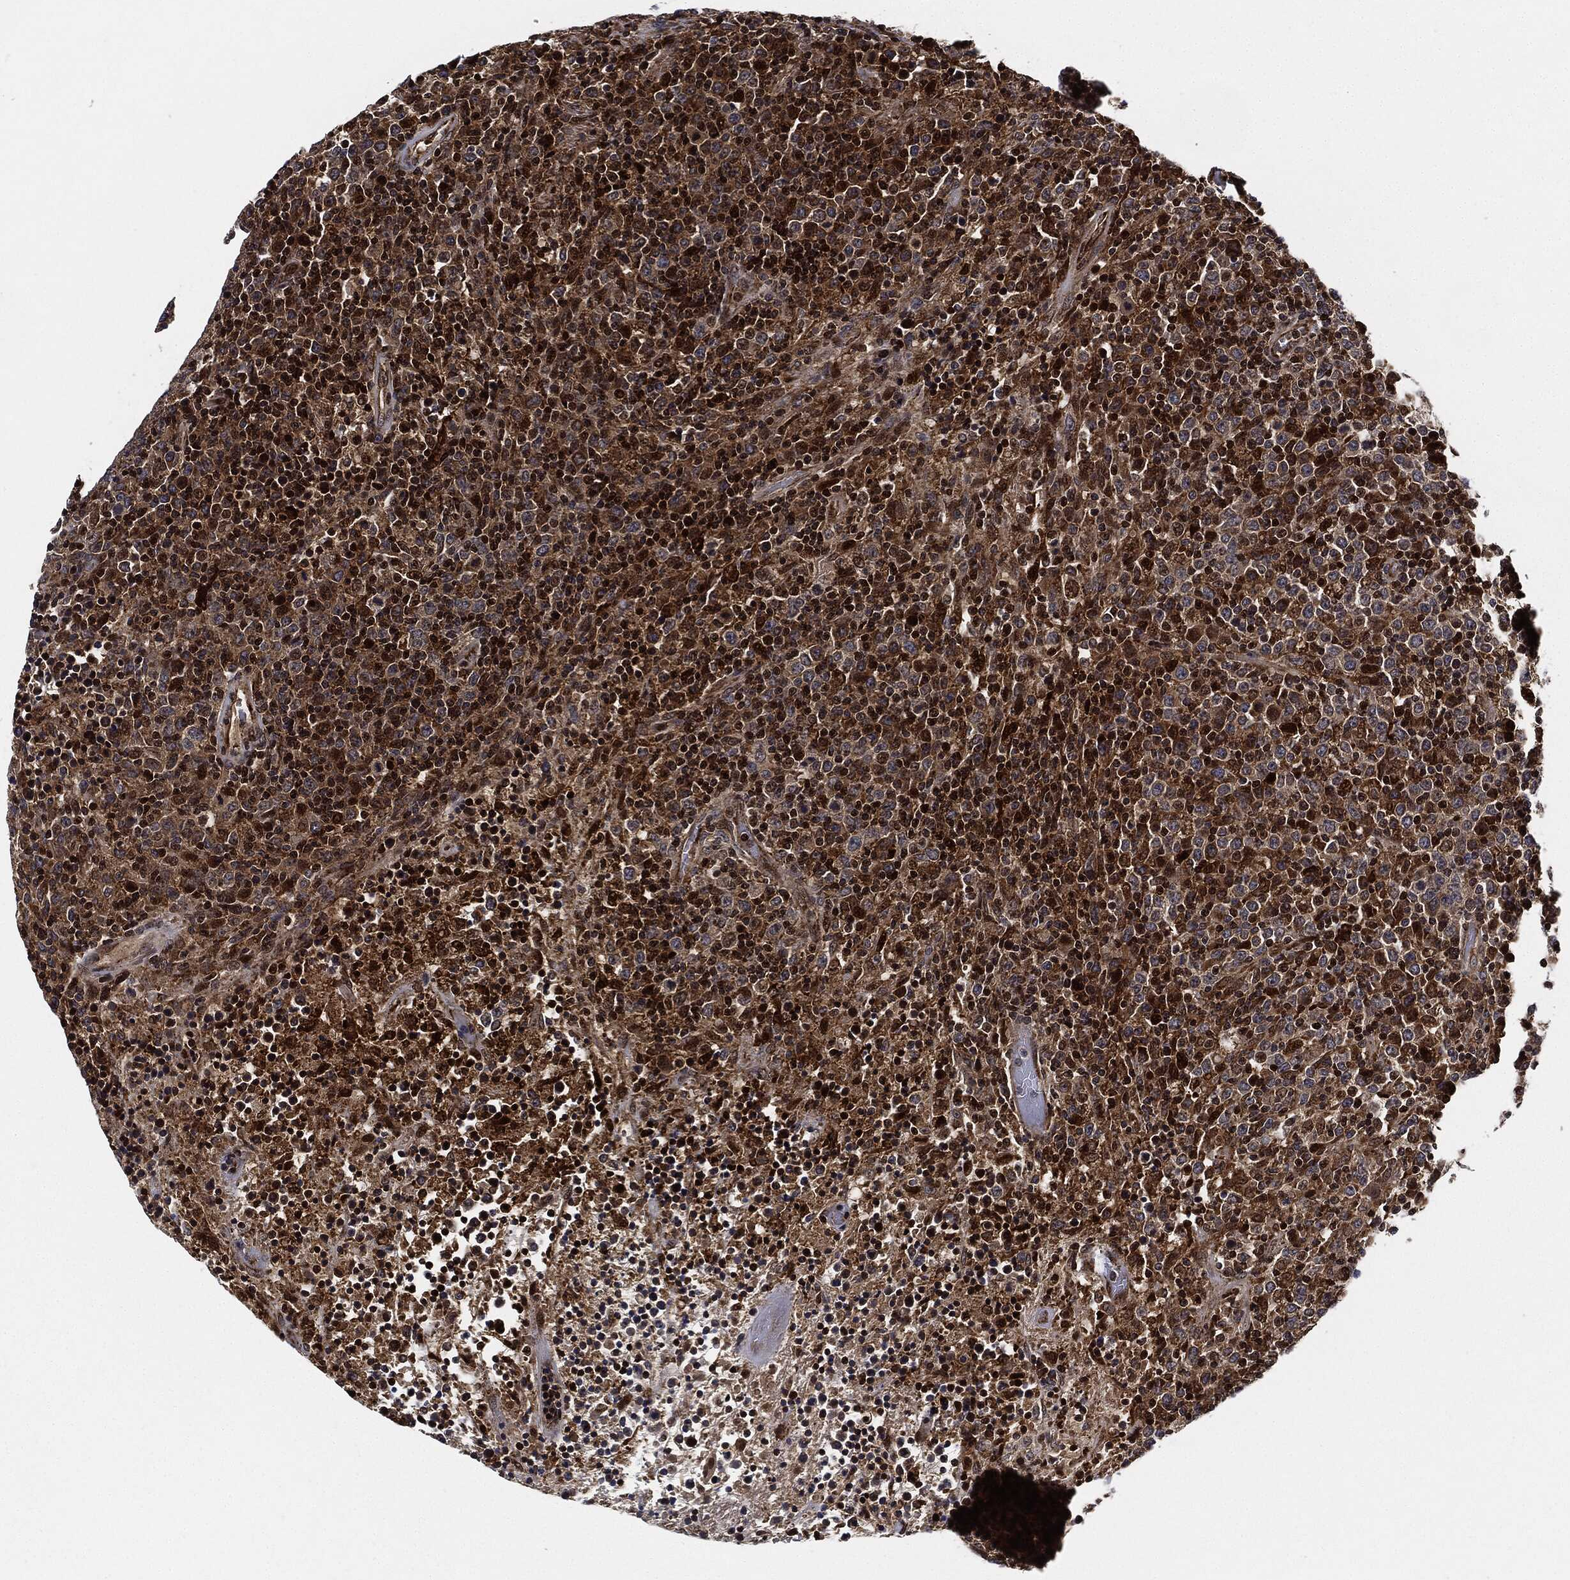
{"staining": {"intensity": "moderate", "quantity": "25%-75%", "location": "cytoplasmic/membranous,nuclear"}, "tissue": "lymphoma", "cell_type": "Tumor cells", "image_type": "cancer", "snomed": [{"axis": "morphology", "description": "Malignant lymphoma, non-Hodgkin's type, High grade"}, {"axis": "topography", "description": "Lung"}], "caption": "Immunohistochemistry (IHC) staining of lymphoma, which shows medium levels of moderate cytoplasmic/membranous and nuclear expression in approximately 25%-75% of tumor cells indicating moderate cytoplasmic/membranous and nuclear protein positivity. The staining was performed using DAB (brown) for protein detection and nuclei were counterstained in hematoxylin (blue).", "gene": "RNASEL", "patient": {"sex": "male", "age": 79}}